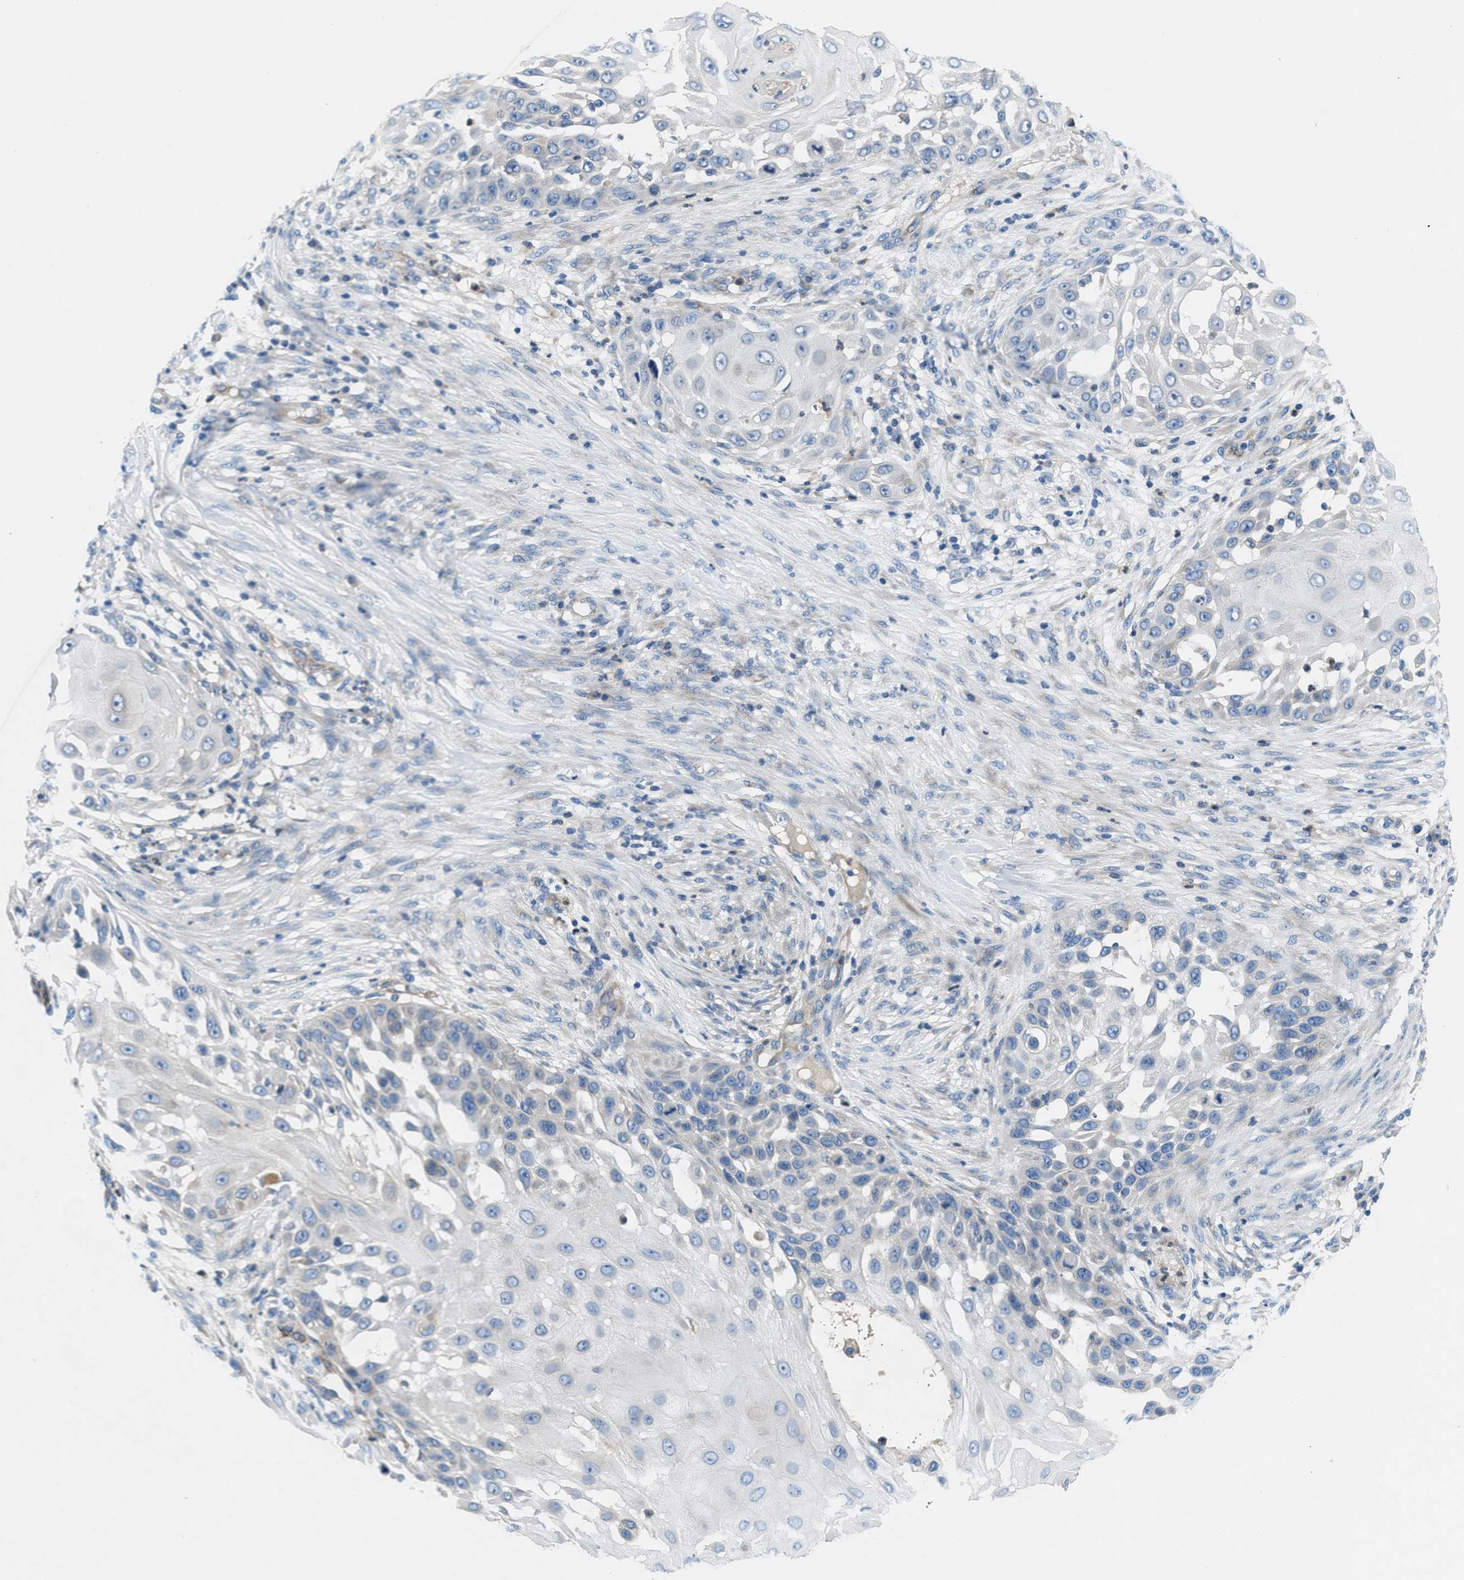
{"staining": {"intensity": "negative", "quantity": "none", "location": "none"}, "tissue": "skin cancer", "cell_type": "Tumor cells", "image_type": "cancer", "snomed": [{"axis": "morphology", "description": "Squamous cell carcinoma, NOS"}, {"axis": "topography", "description": "Skin"}], "caption": "This is a micrograph of IHC staining of skin squamous cell carcinoma, which shows no expression in tumor cells.", "gene": "PGR", "patient": {"sex": "female", "age": 44}}